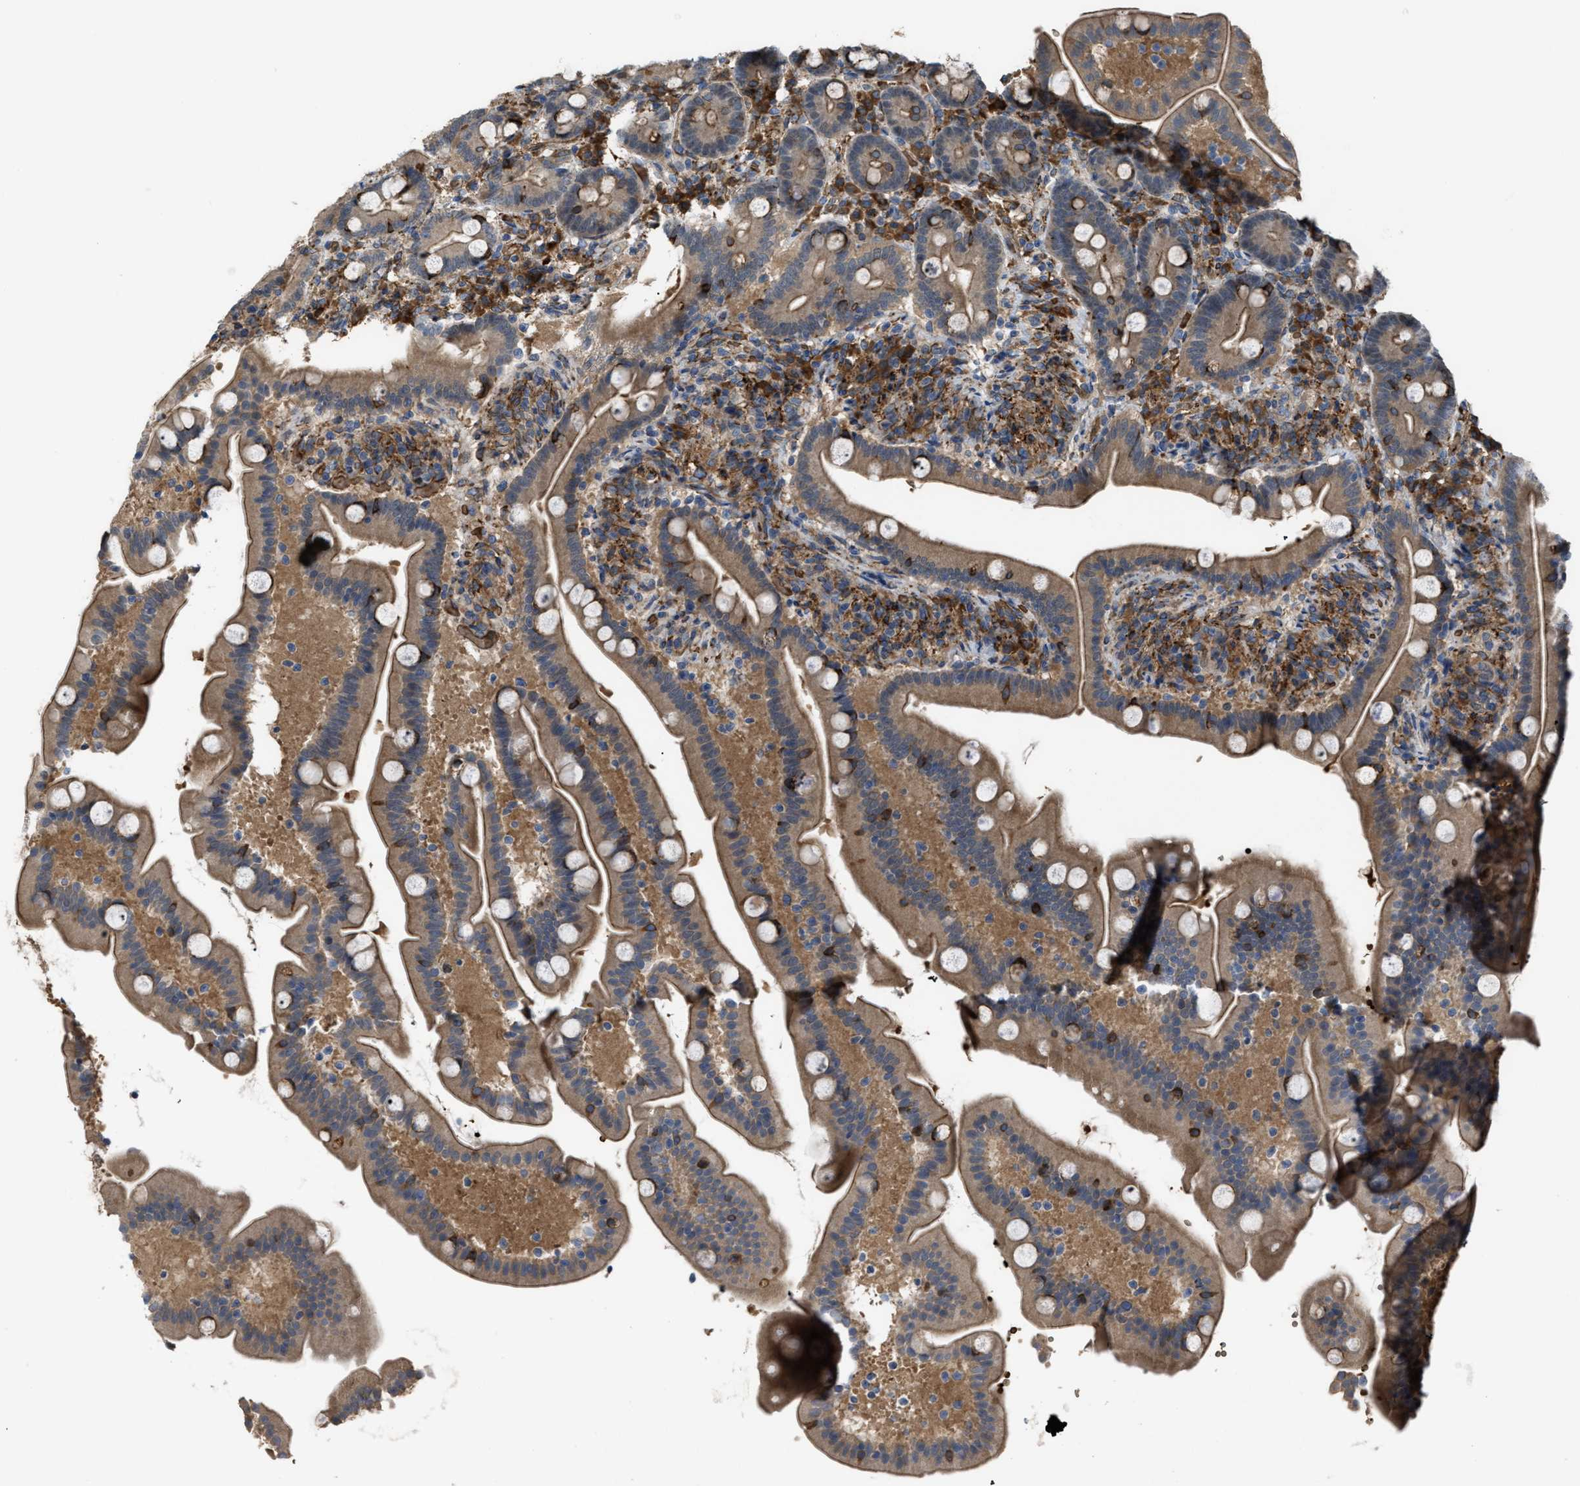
{"staining": {"intensity": "moderate", "quantity": "<25%", "location": "cytoplasmic/membranous"}, "tissue": "duodenum", "cell_type": "Glandular cells", "image_type": "normal", "snomed": [{"axis": "morphology", "description": "Normal tissue, NOS"}, {"axis": "topography", "description": "Duodenum"}], "caption": "This is an image of IHC staining of normal duodenum, which shows moderate positivity in the cytoplasmic/membranous of glandular cells.", "gene": "SELENOM", "patient": {"sex": "male", "age": 54}}